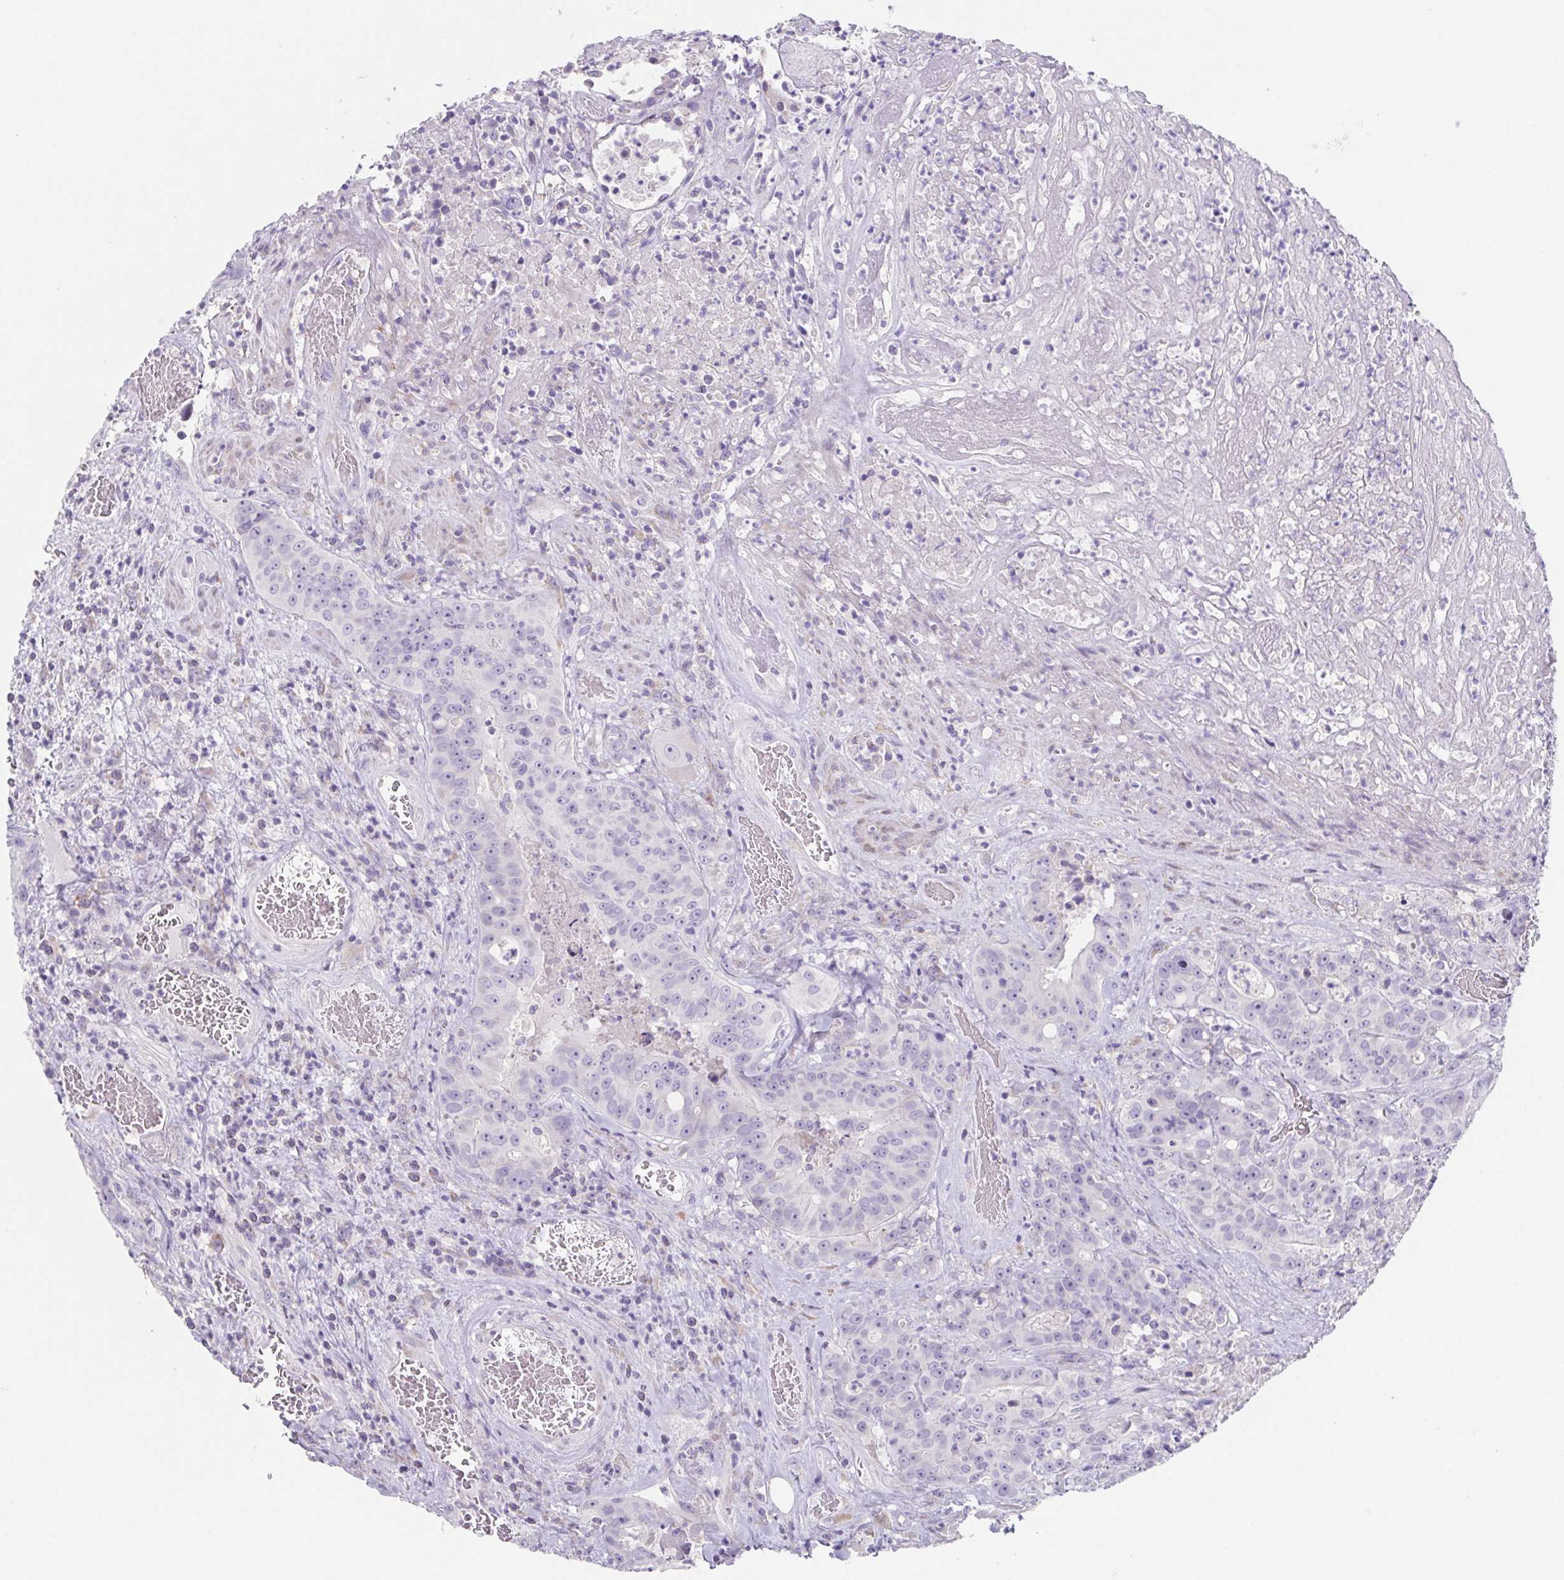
{"staining": {"intensity": "negative", "quantity": "none", "location": "none"}, "tissue": "colorectal cancer", "cell_type": "Tumor cells", "image_type": "cancer", "snomed": [{"axis": "morphology", "description": "Adenocarcinoma, NOS"}, {"axis": "topography", "description": "Rectum"}], "caption": "A high-resolution histopathology image shows immunohistochemistry (IHC) staining of colorectal cancer (adenocarcinoma), which demonstrates no significant positivity in tumor cells. Nuclei are stained in blue.", "gene": "HDGFL1", "patient": {"sex": "female", "age": 62}}